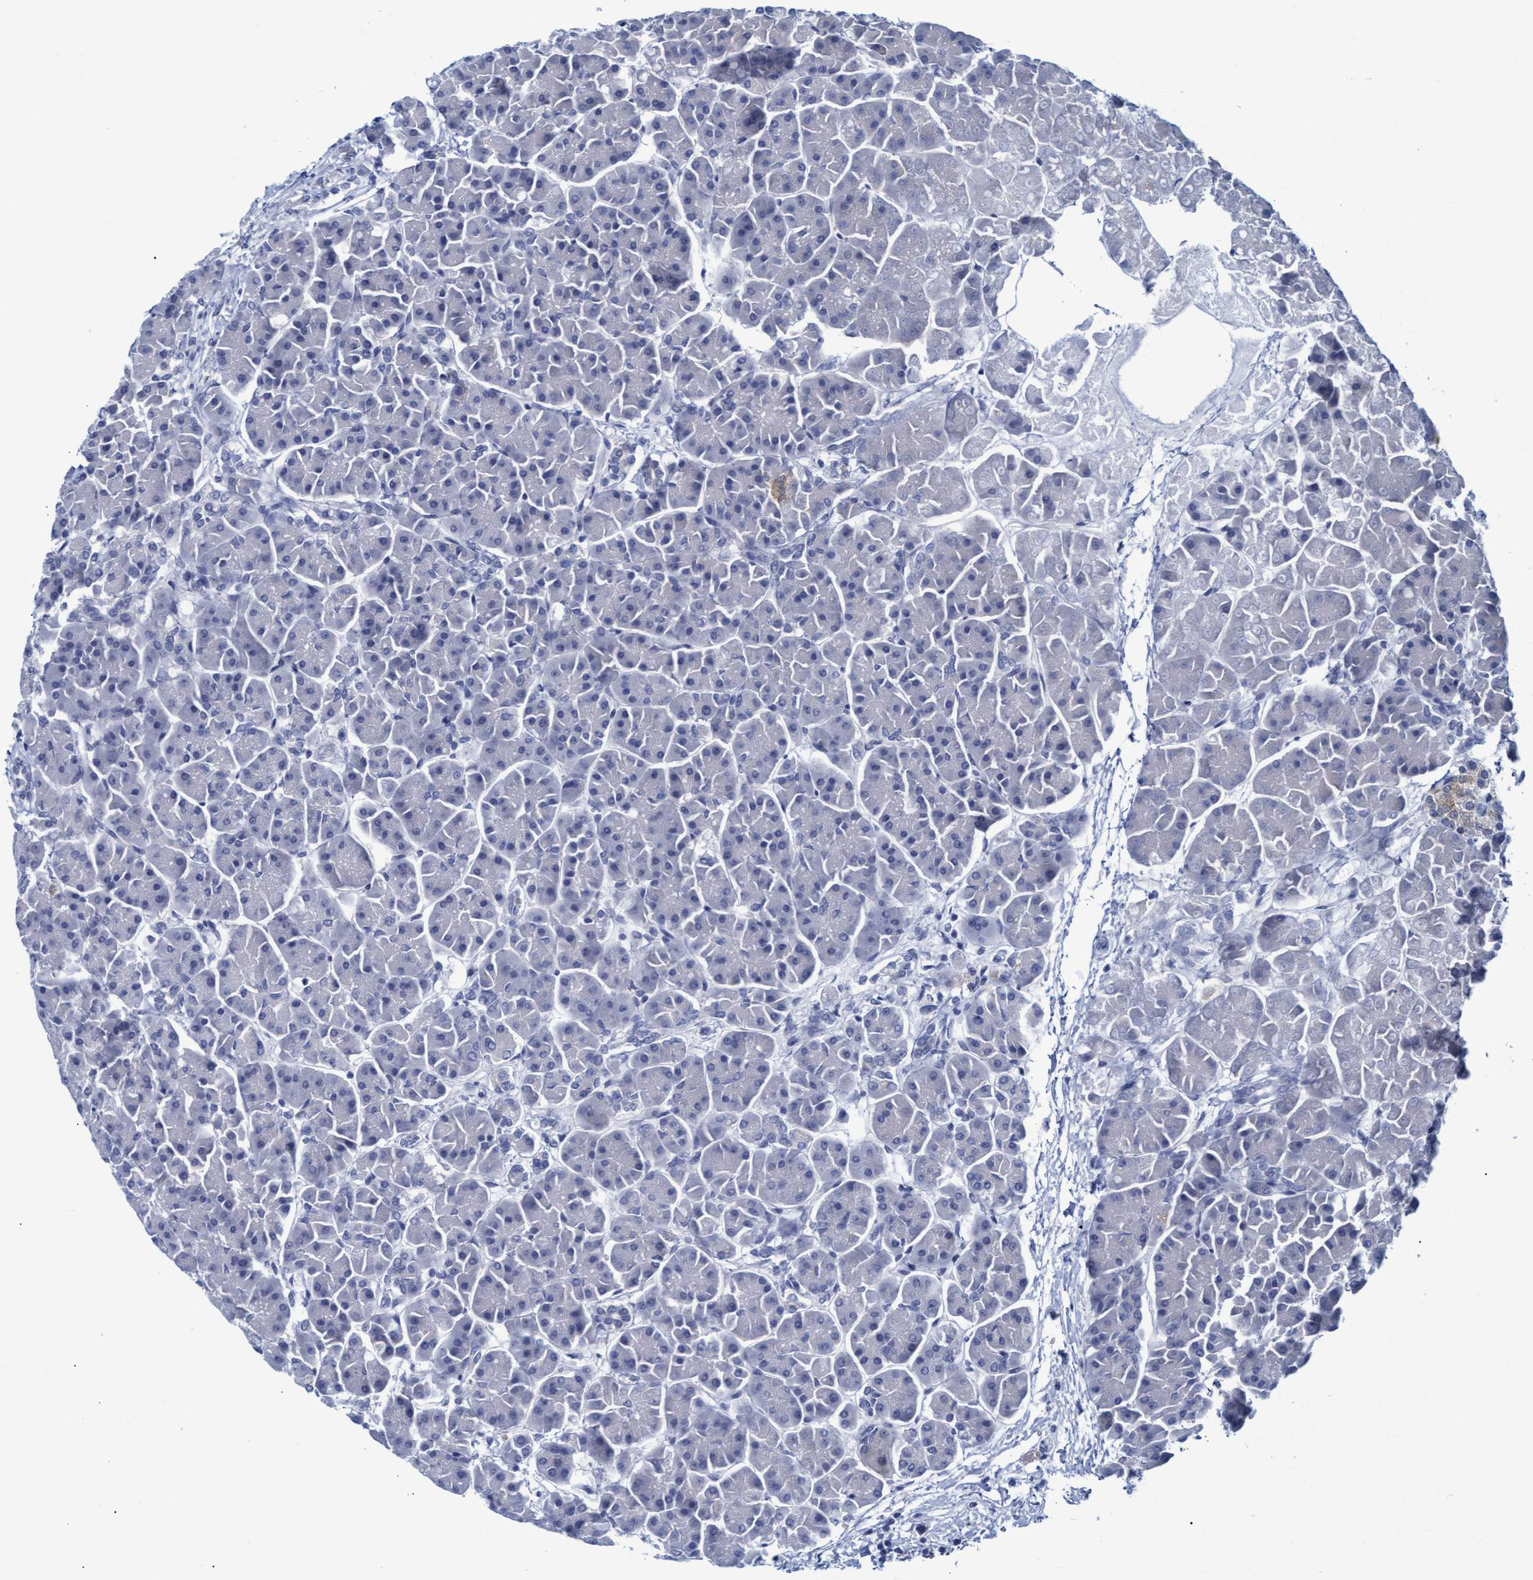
{"staining": {"intensity": "negative", "quantity": "none", "location": "none"}, "tissue": "pancreas", "cell_type": "Exocrine glandular cells", "image_type": "normal", "snomed": [{"axis": "morphology", "description": "Normal tissue, NOS"}, {"axis": "topography", "description": "Pancreas"}], "caption": "Immunohistochemistry of benign pancreas reveals no staining in exocrine glandular cells.", "gene": "SSTR3", "patient": {"sex": "female", "age": 70}}